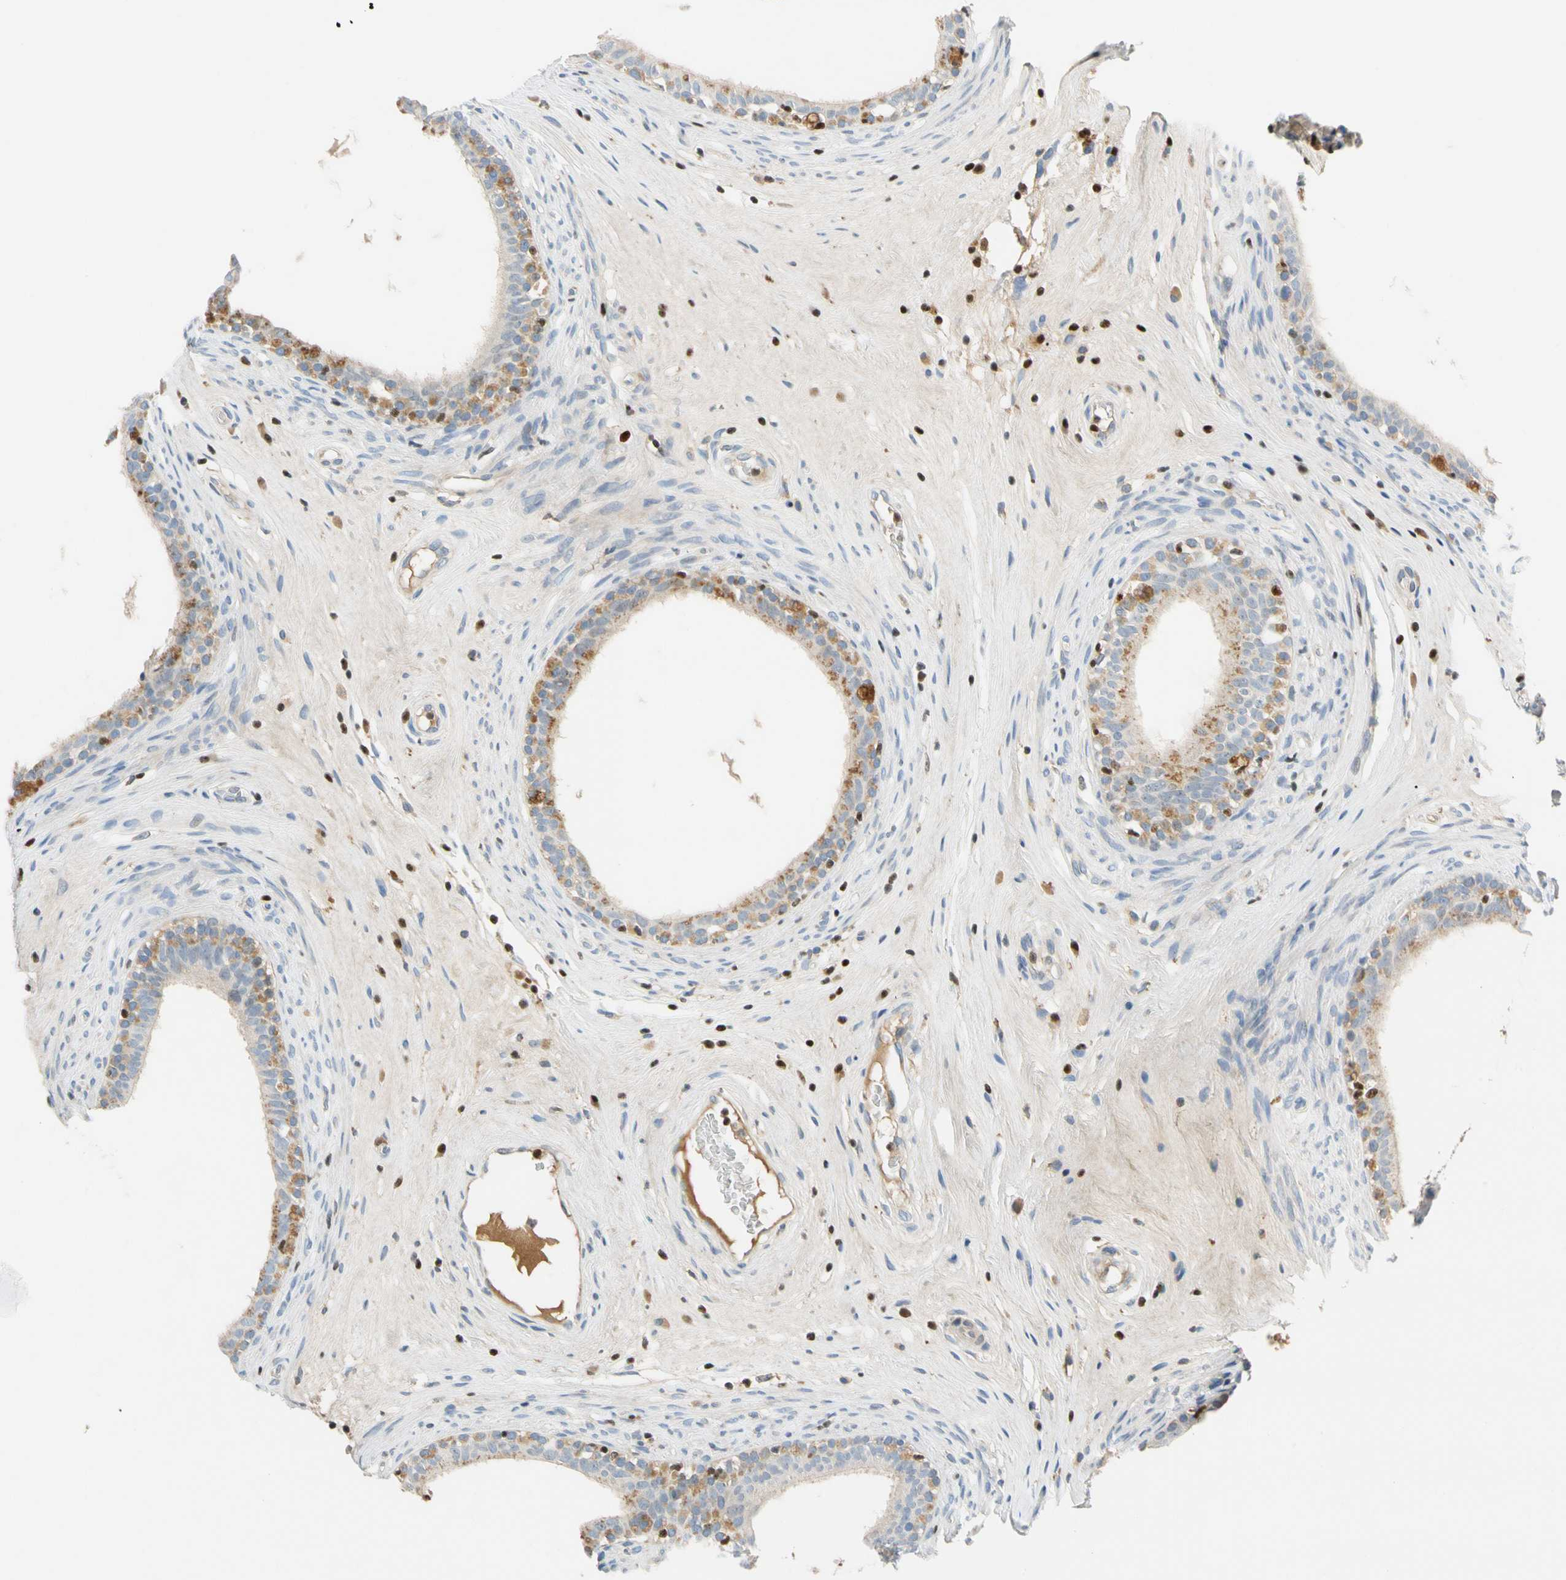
{"staining": {"intensity": "moderate", "quantity": "25%-75%", "location": "cytoplasmic/membranous,nuclear"}, "tissue": "epididymis", "cell_type": "Glandular cells", "image_type": "normal", "snomed": [{"axis": "morphology", "description": "Normal tissue, NOS"}, {"axis": "morphology", "description": "Inflammation, NOS"}, {"axis": "topography", "description": "Epididymis"}], "caption": "Immunohistochemistry (IHC) of benign epididymis reveals medium levels of moderate cytoplasmic/membranous,nuclear positivity in approximately 25%-75% of glandular cells.", "gene": "SP140", "patient": {"sex": "male", "age": 84}}